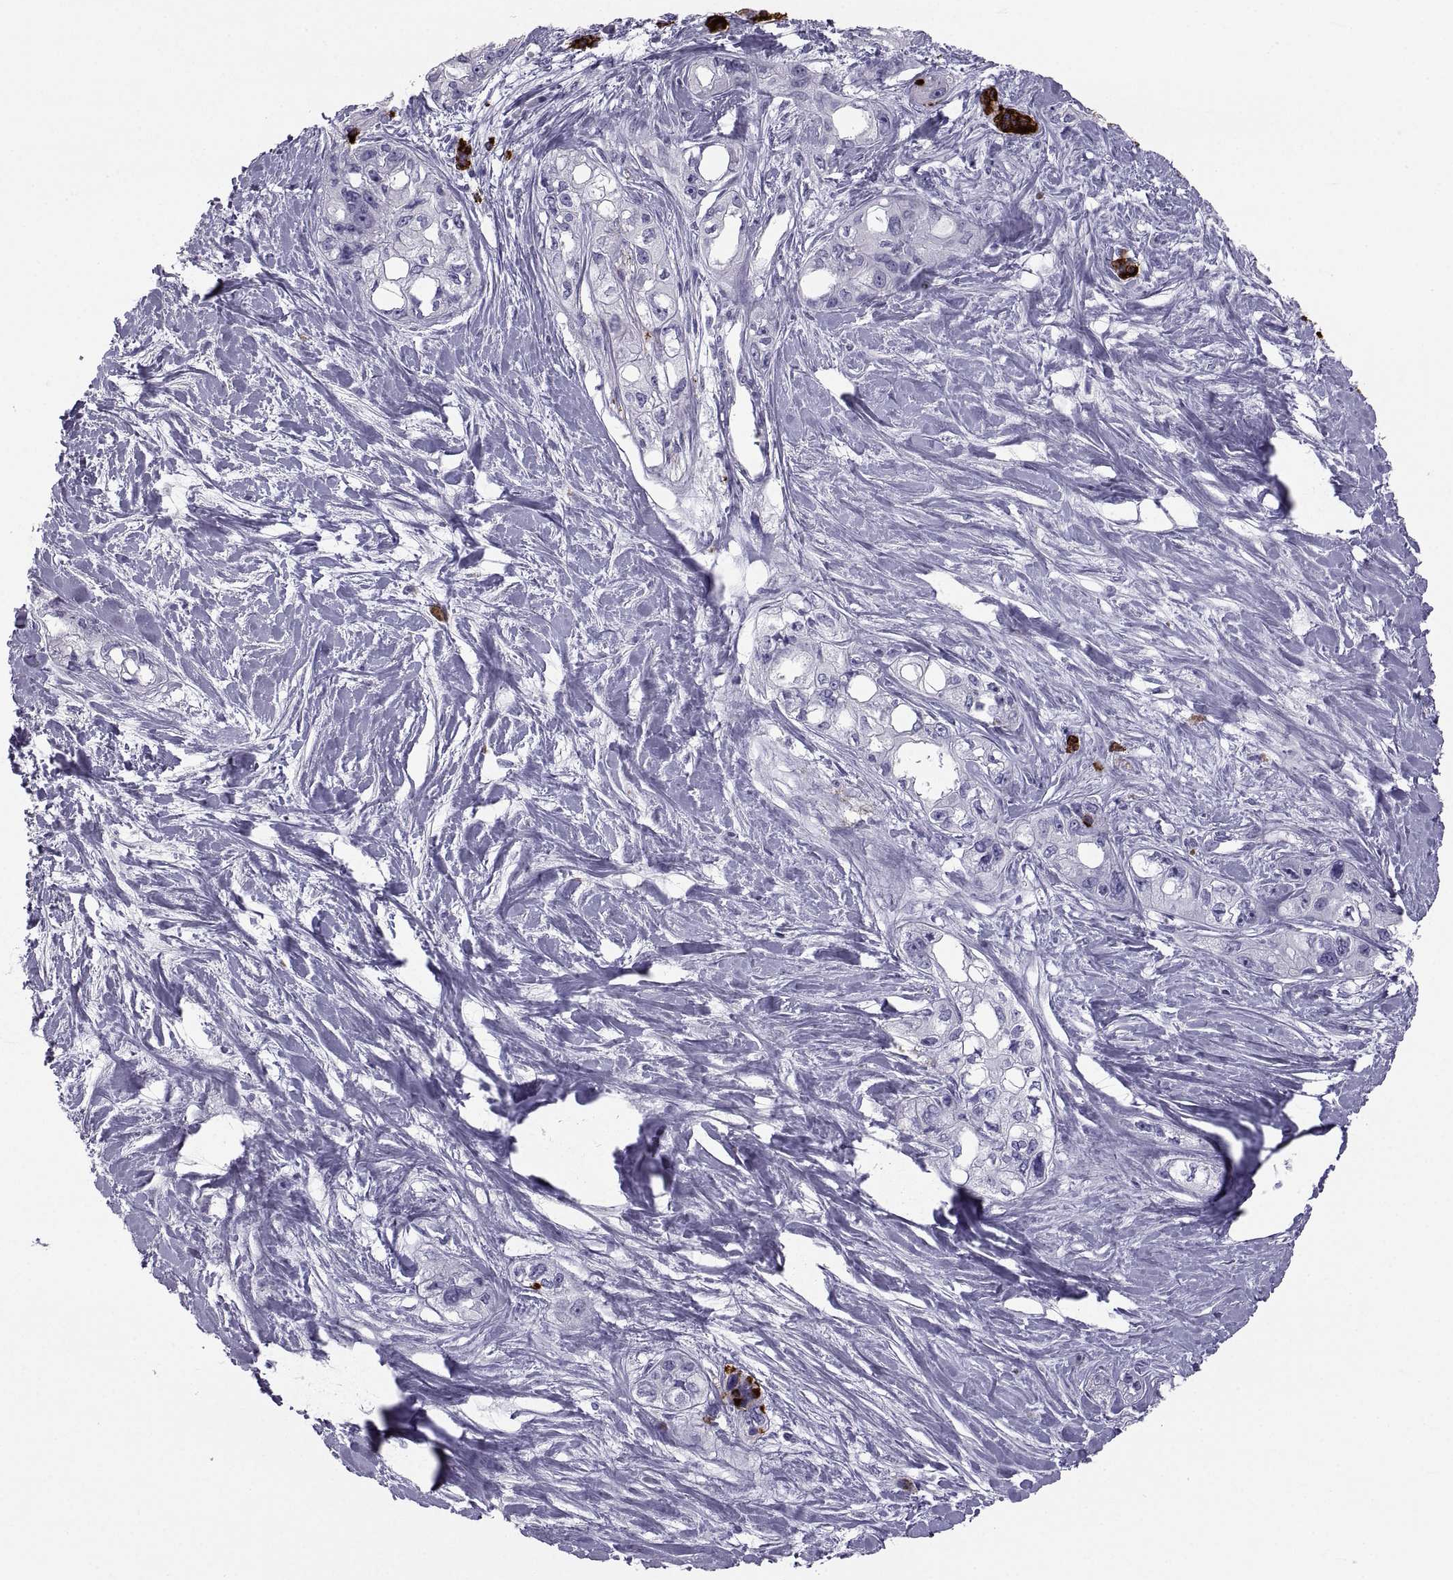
{"staining": {"intensity": "negative", "quantity": "none", "location": "none"}, "tissue": "pancreatic cancer", "cell_type": "Tumor cells", "image_type": "cancer", "snomed": [{"axis": "morphology", "description": "Adenocarcinoma, NOS"}, {"axis": "topography", "description": "Pancreas"}], "caption": "Tumor cells are negative for brown protein staining in pancreatic adenocarcinoma.", "gene": "PCSK1N", "patient": {"sex": "female", "age": 50}}